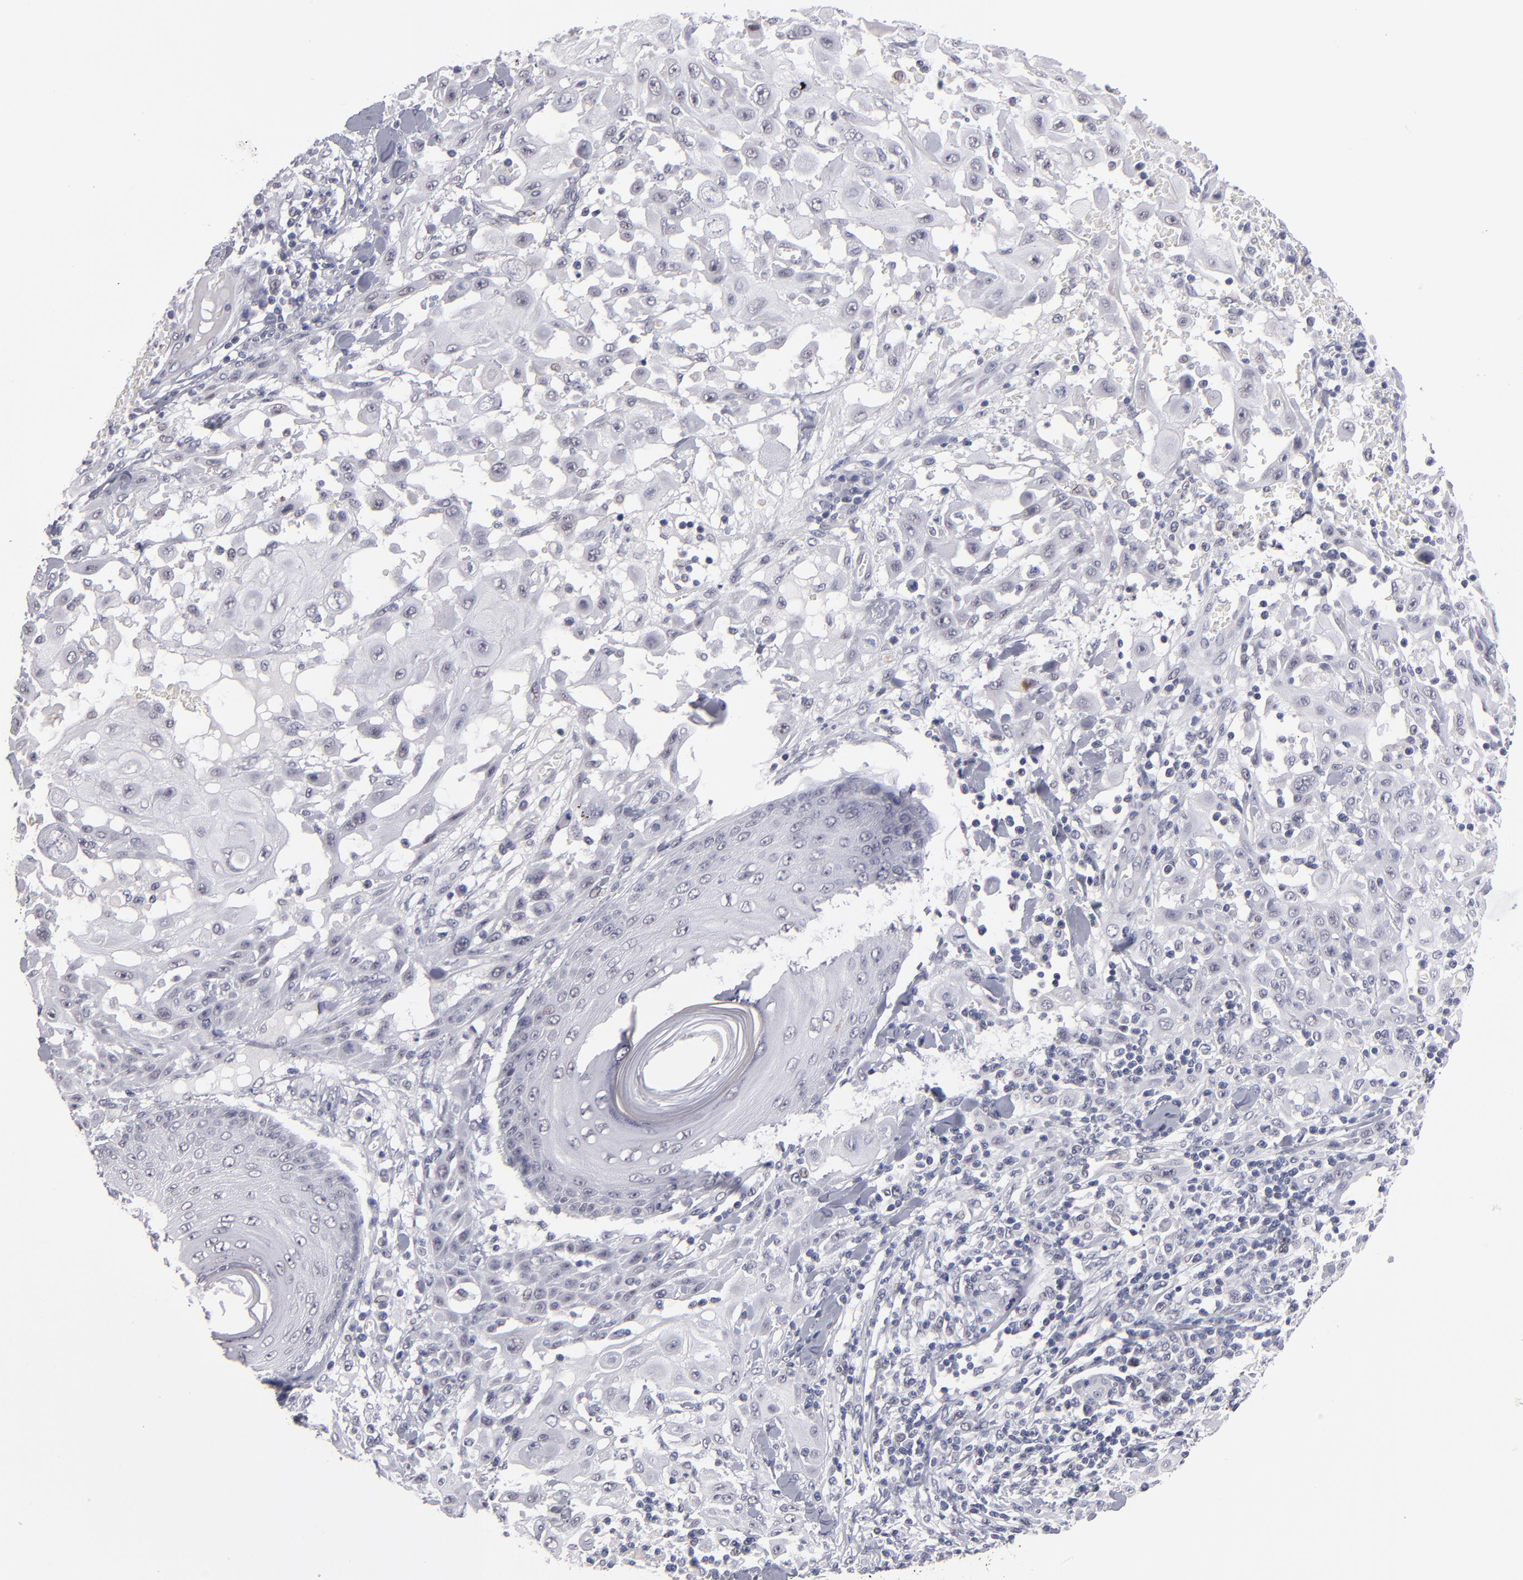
{"staining": {"intensity": "negative", "quantity": "none", "location": "none"}, "tissue": "skin cancer", "cell_type": "Tumor cells", "image_type": "cancer", "snomed": [{"axis": "morphology", "description": "Squamous cell carcinoma, NOS"}, {"axis": "topography", "description": "Skin"}], "caption": "The histopathology image displays no staining of tumor cells in skin squamous cell carcinoma.", "gene": "TEX11", "patient": {"sex": "male", "age": 24}}